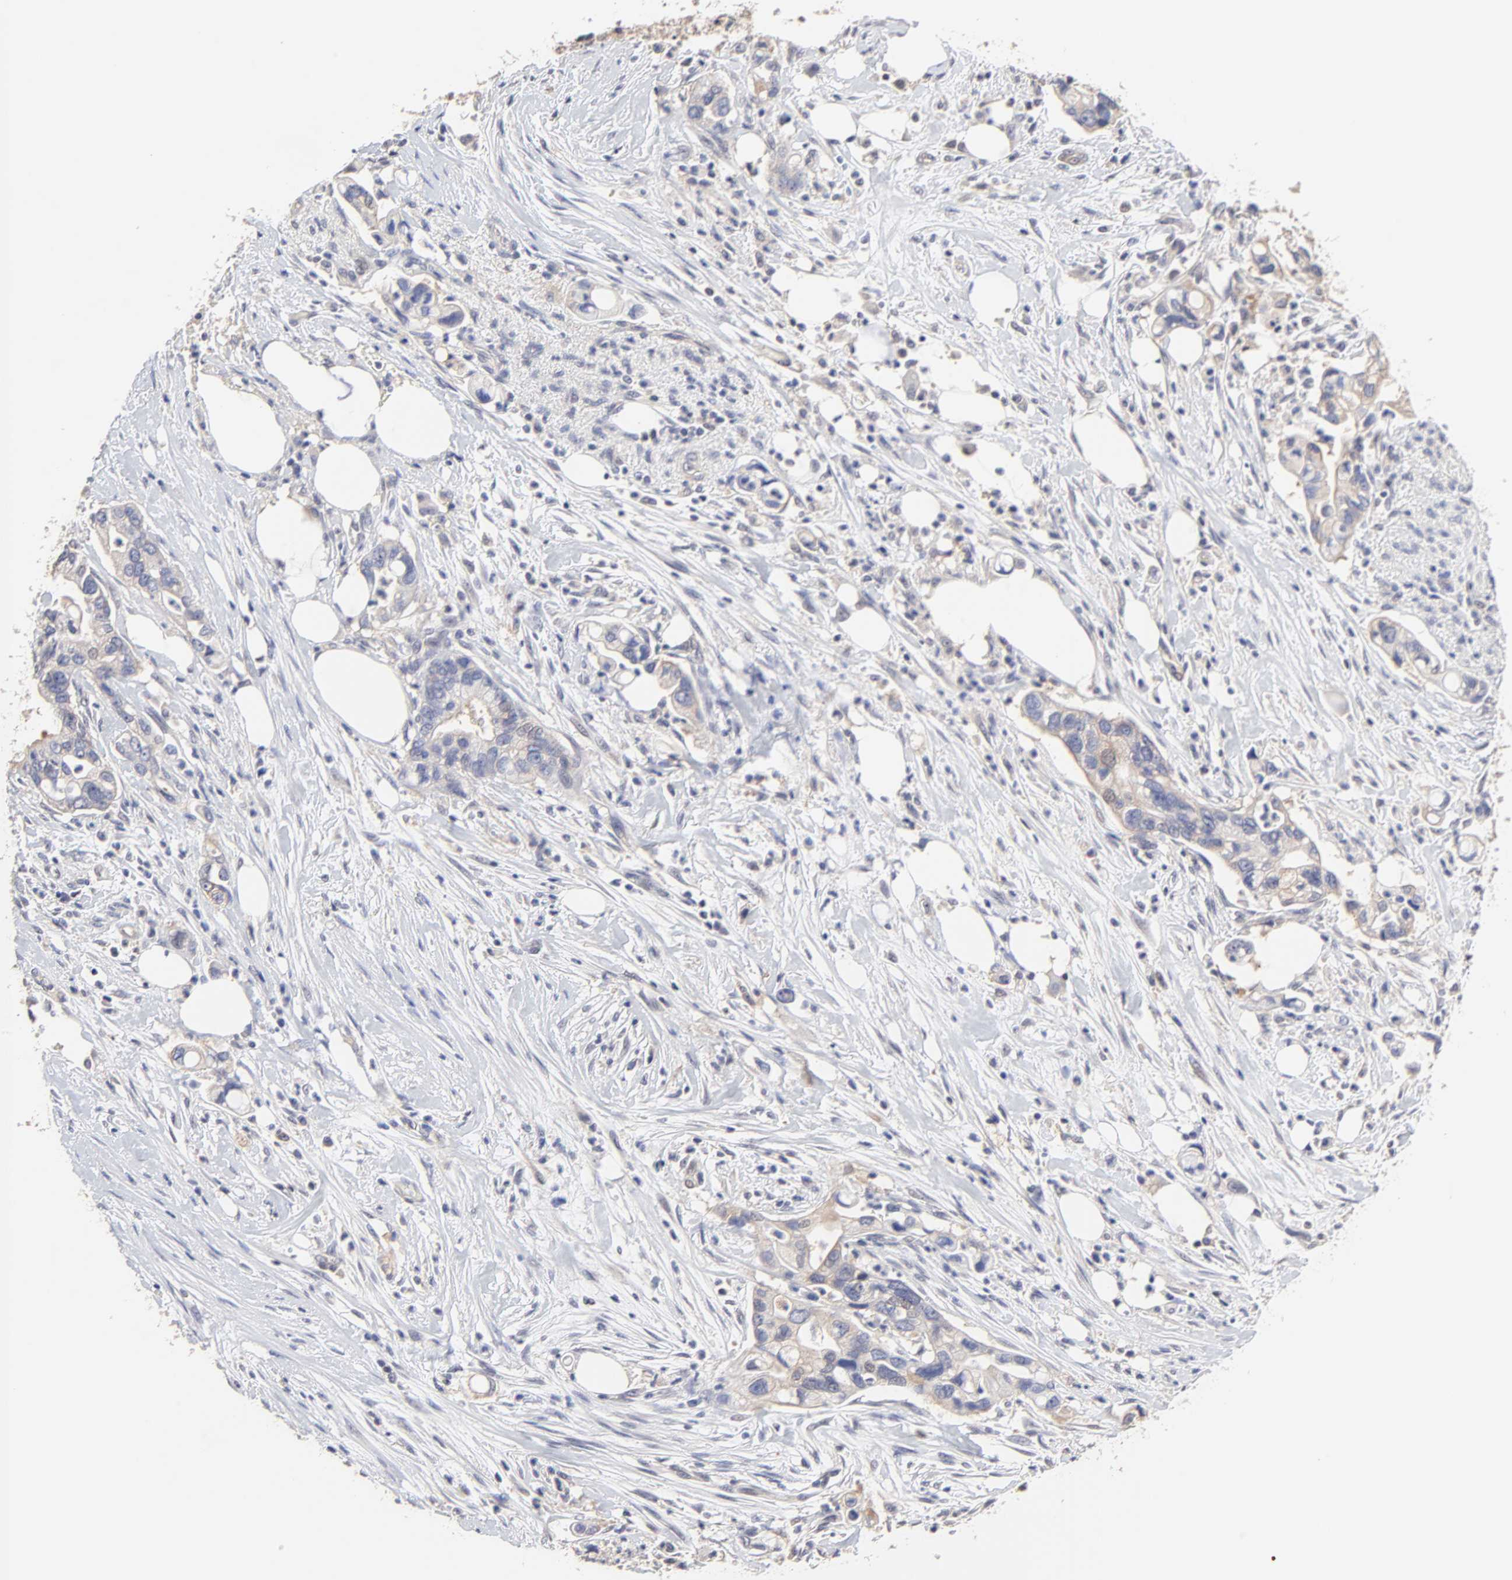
{"staining": {"intensity": "negative", "quantity": "none", "location": "none"}, "tissue": "pancreatic cancer", "cell_type": "Tumor cells", "image_type": "cancer", "snomed": [{"axis": "morphology", "description": "Adenocarcinoma, NOS"}, {"axis": "topography", "description": "Pancreas"}], "caption": "IHC photomicrograph of neoplastic tissue: pancreatic cancer (adenocarcinoma) stained with DAB demonstrates no significant protein positivity in tumor cells.", "gene": "CCT2", "patient": {"sex": "male", "age": 70}}